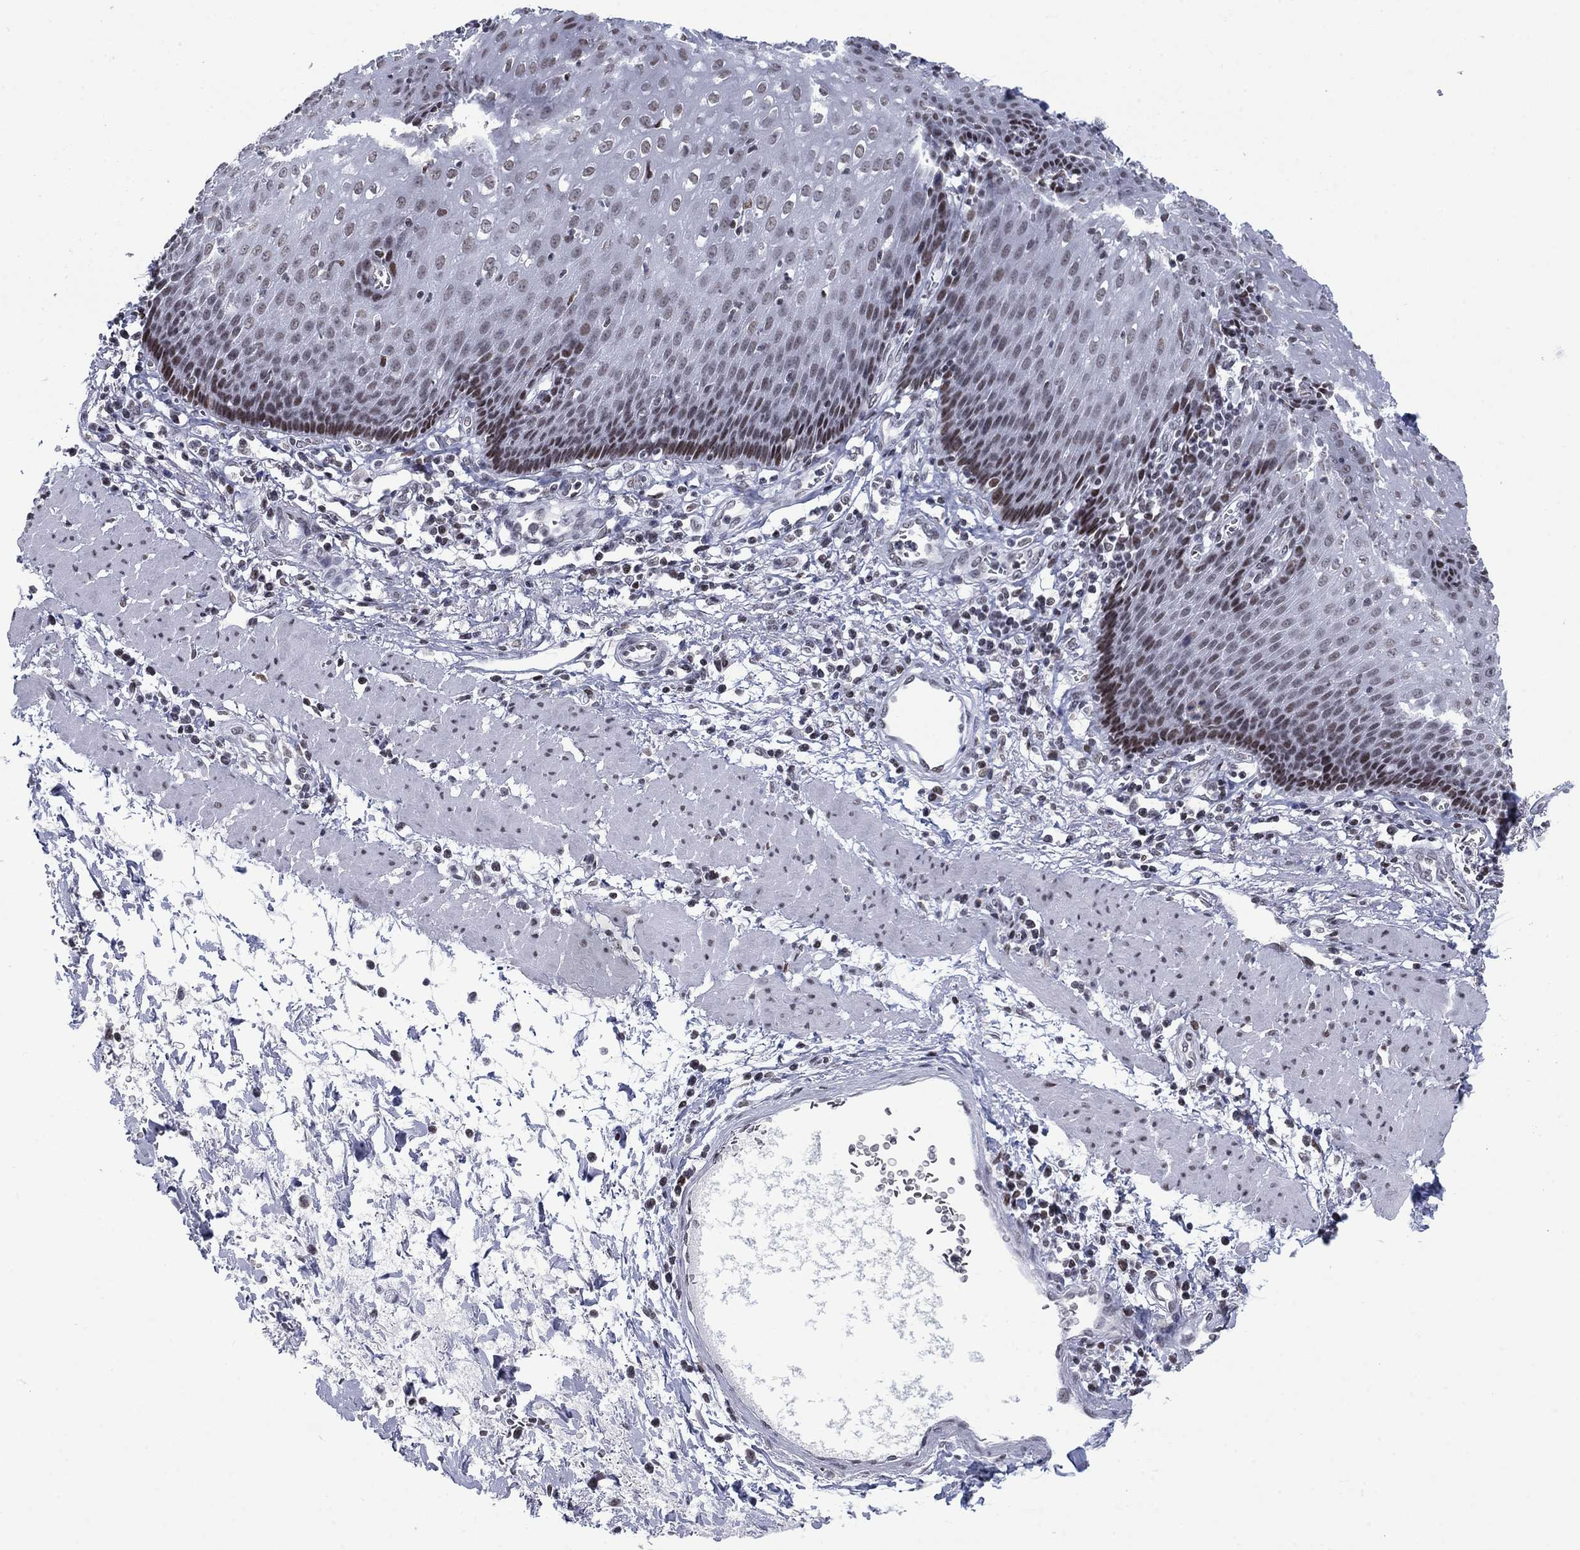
{"staining": {"intensity": "moderate", "quantity": "<25%", "location": "nuclear"}, "tissue": "esophagus", "cell_type": "Squamous epithelial cells", "image_type": "normal", "snomed": [{"axis": "morphology", "description": "Normal tissue, NOS"}, {"axis": "topography", "description": "Esophagus"}], "caption": "Moderate nuclear positivity is identified in about <25% of squamous epithelial cells in normal esophagus. Immunohistochemistry stains the protein in brown and the nuclei are stained blue.", "gene": "NPAS3", "patient": {"sex": "male", "age": 57}}